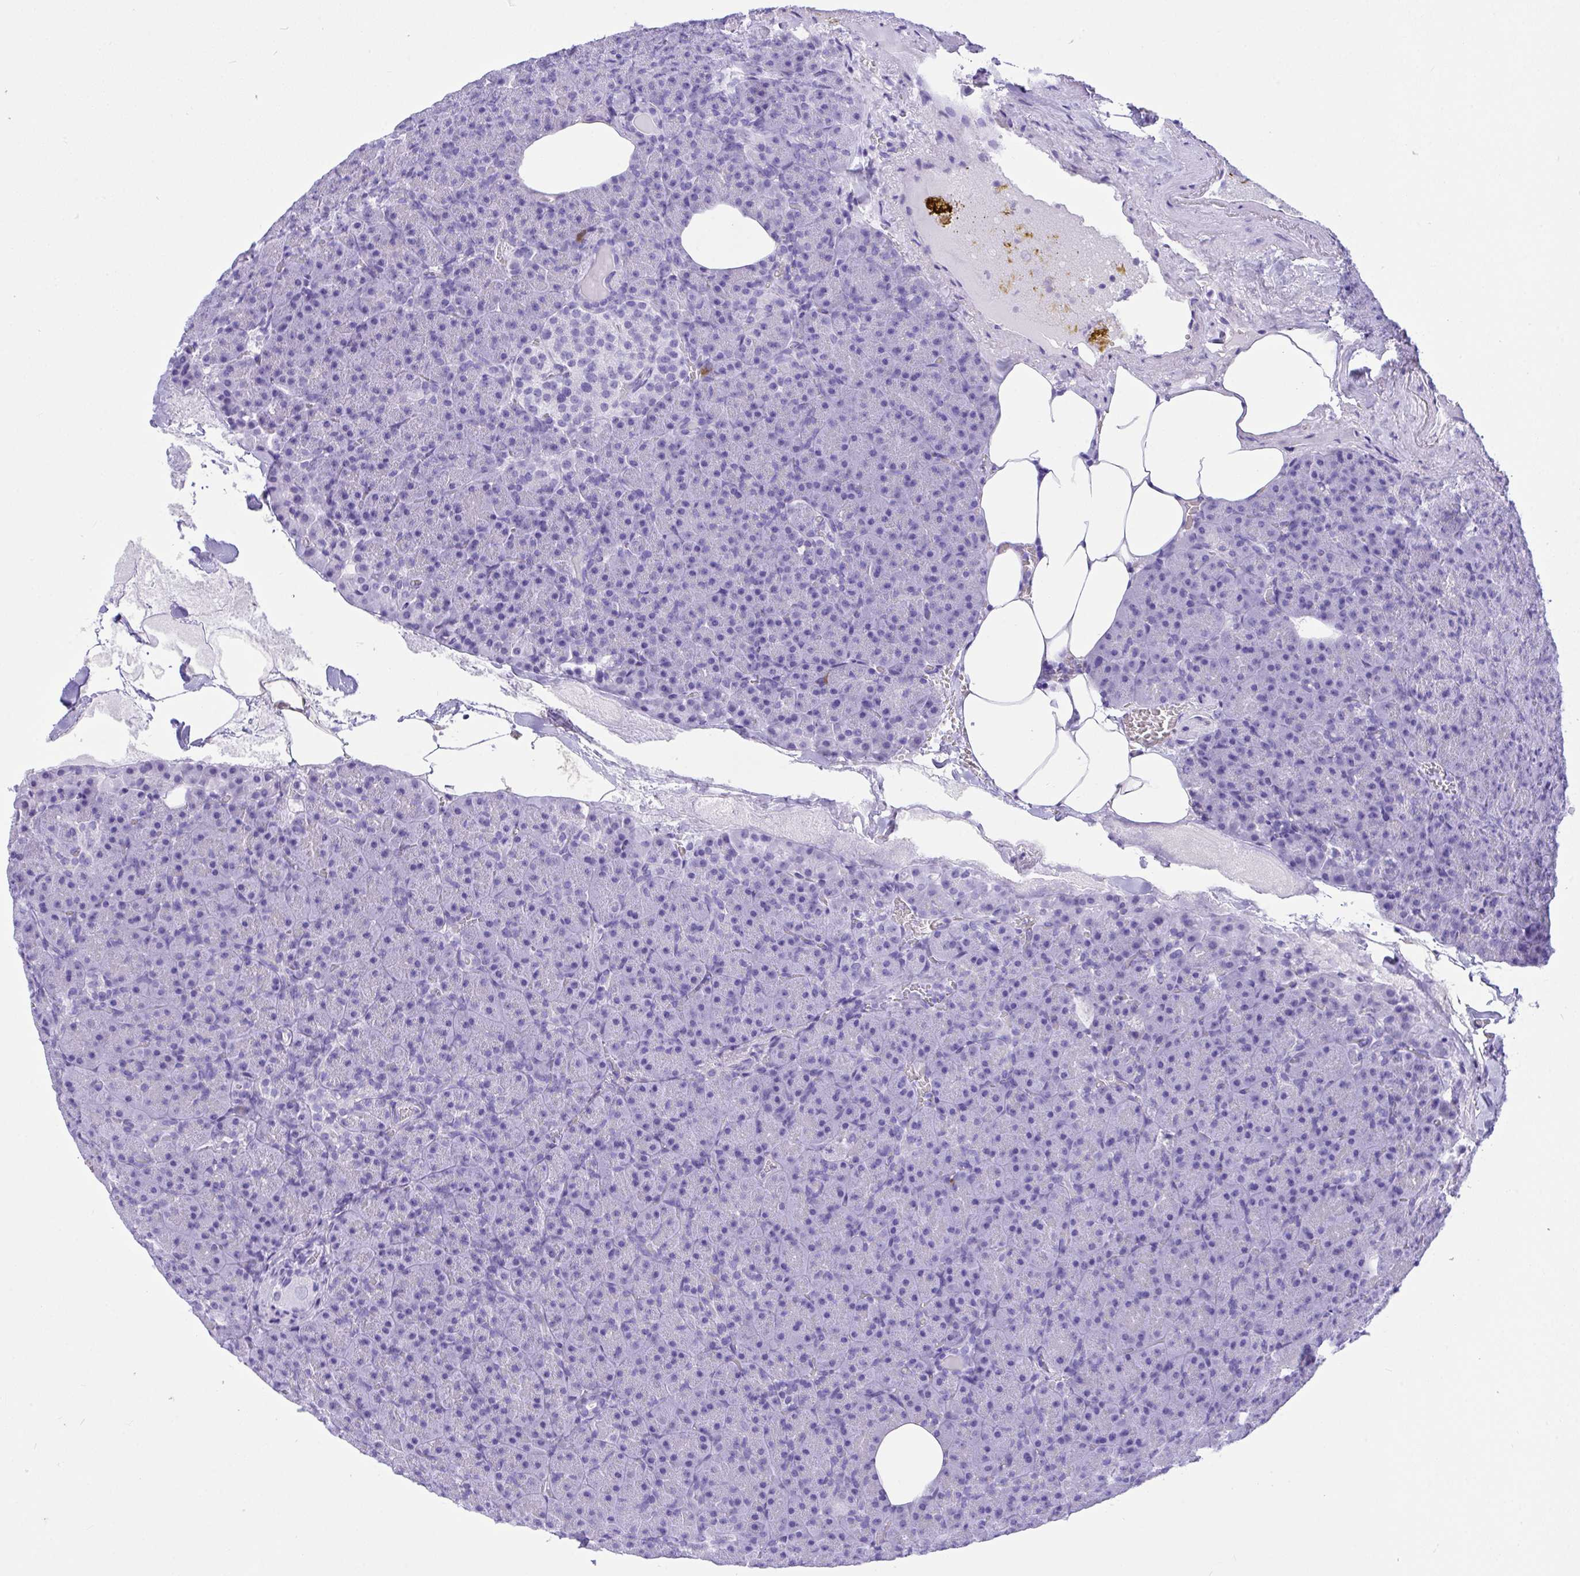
{"staining": {"intensity": "negative", "quantity": "none", "location": "none"}, "tissue": "pancreas", "cell_type": "Exocrine glandular cells", "image_type": "normal", "snomed": [{"axis": "morphology", "description": "Normal tissue, NOS"}, {"axis": "topography", "description": "Pancreas"}], "caption": "Protein analysis of normal pancreas exhibits no significant expression in exocrine glandular cells.", "gene": "BEST4", "patient": {"sex": "female", "age": 74}}